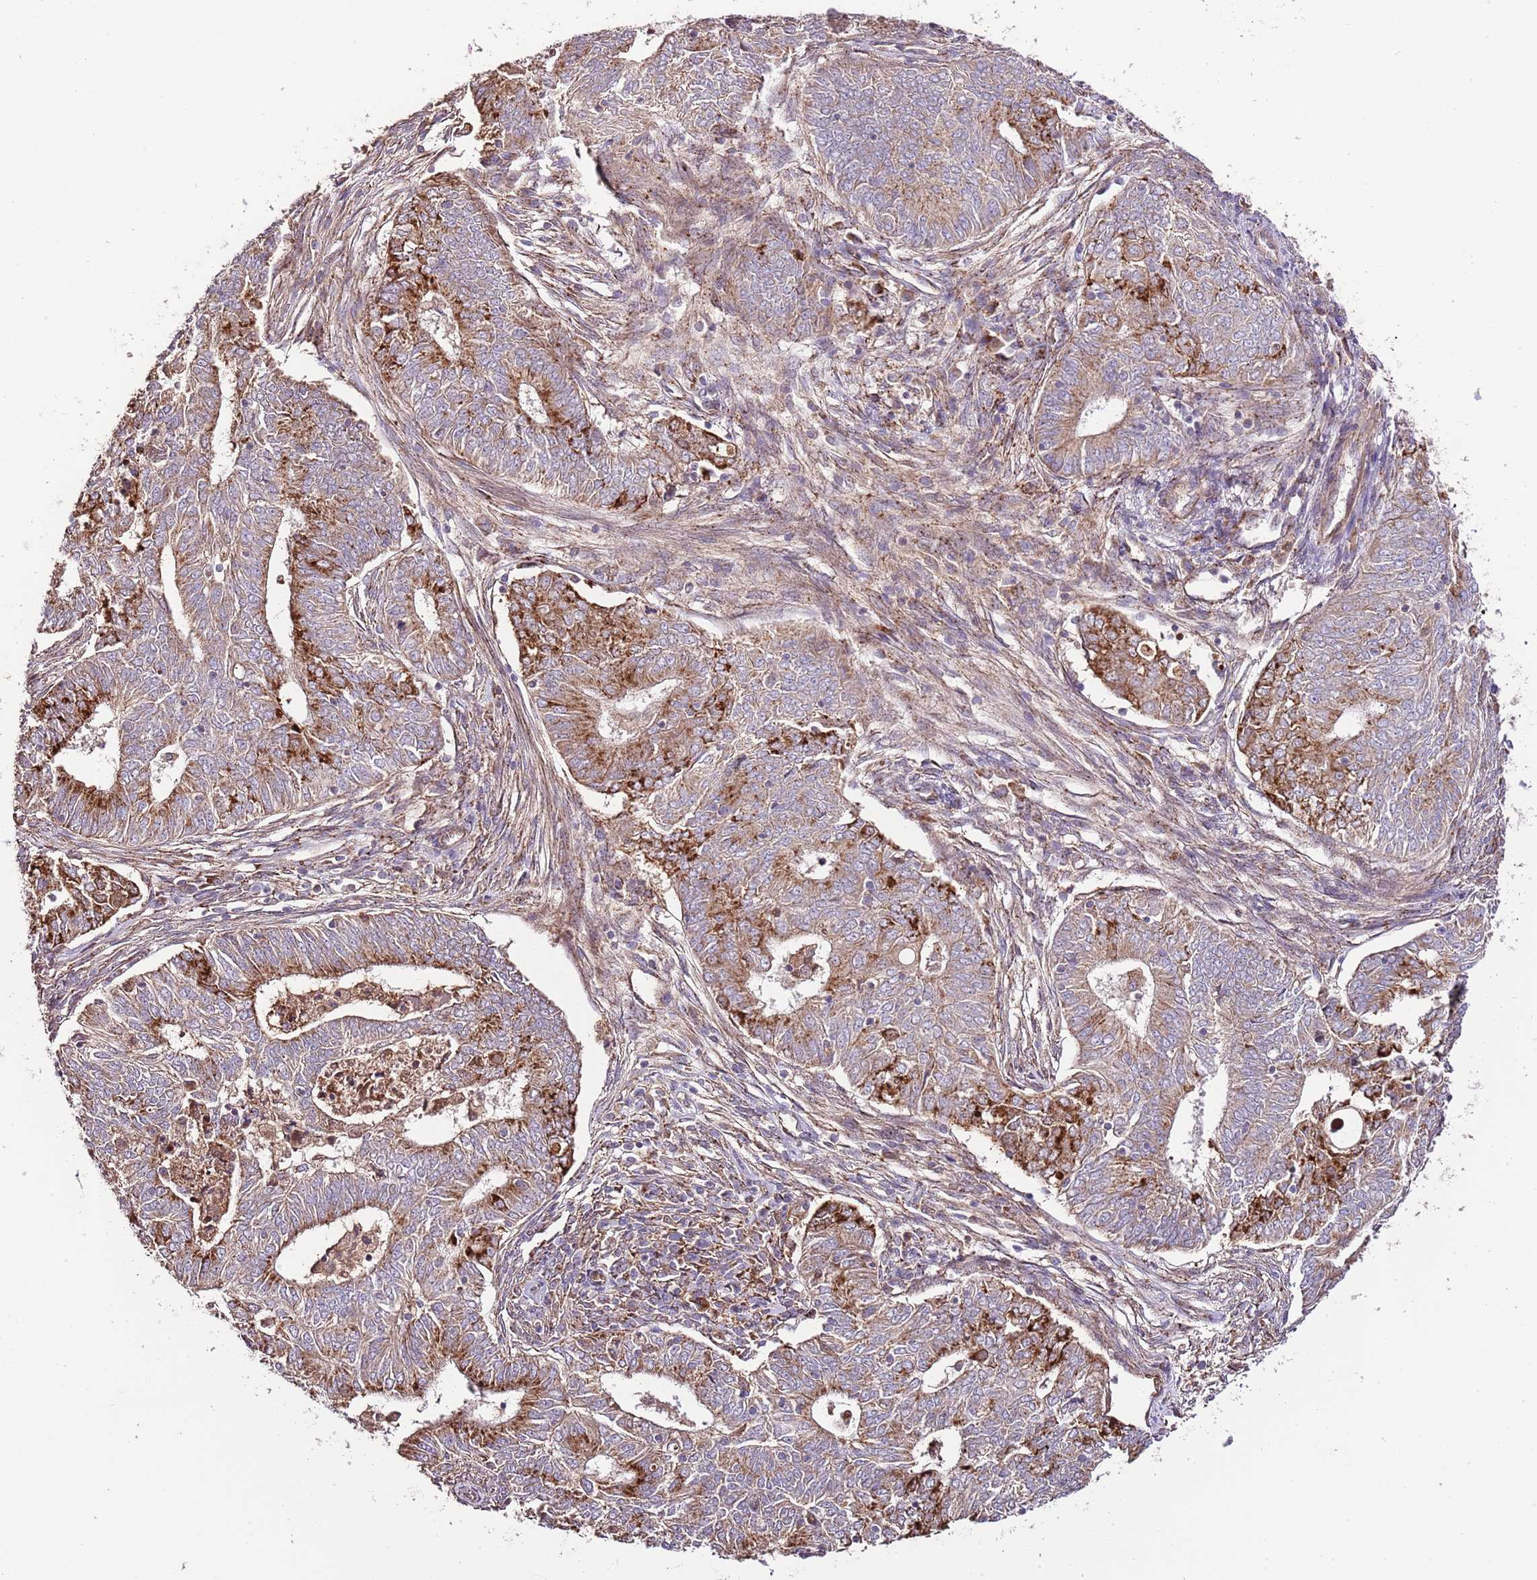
{"staining": {"intensity": "moderate", "quantity": ">75%", "location": "cytoplasmic/membranous"}, "tissue": "endometrial cancer", "cell_type": "Tumor cells", "image_type": "cancer", "snomed": [{"axis": "morphology", "description": "Adenocarcinoma, NOS"}, {"axis": "topography", "description": "Endometrium"}], "caption": "Moderate cytoplasmic/membranous staining for a protein is present in about >75% of tumor cells of endometrial cancer using immunohistochemistry.", "gene": "DOCK6", "patient": {"sex": "female", "age": 62}}